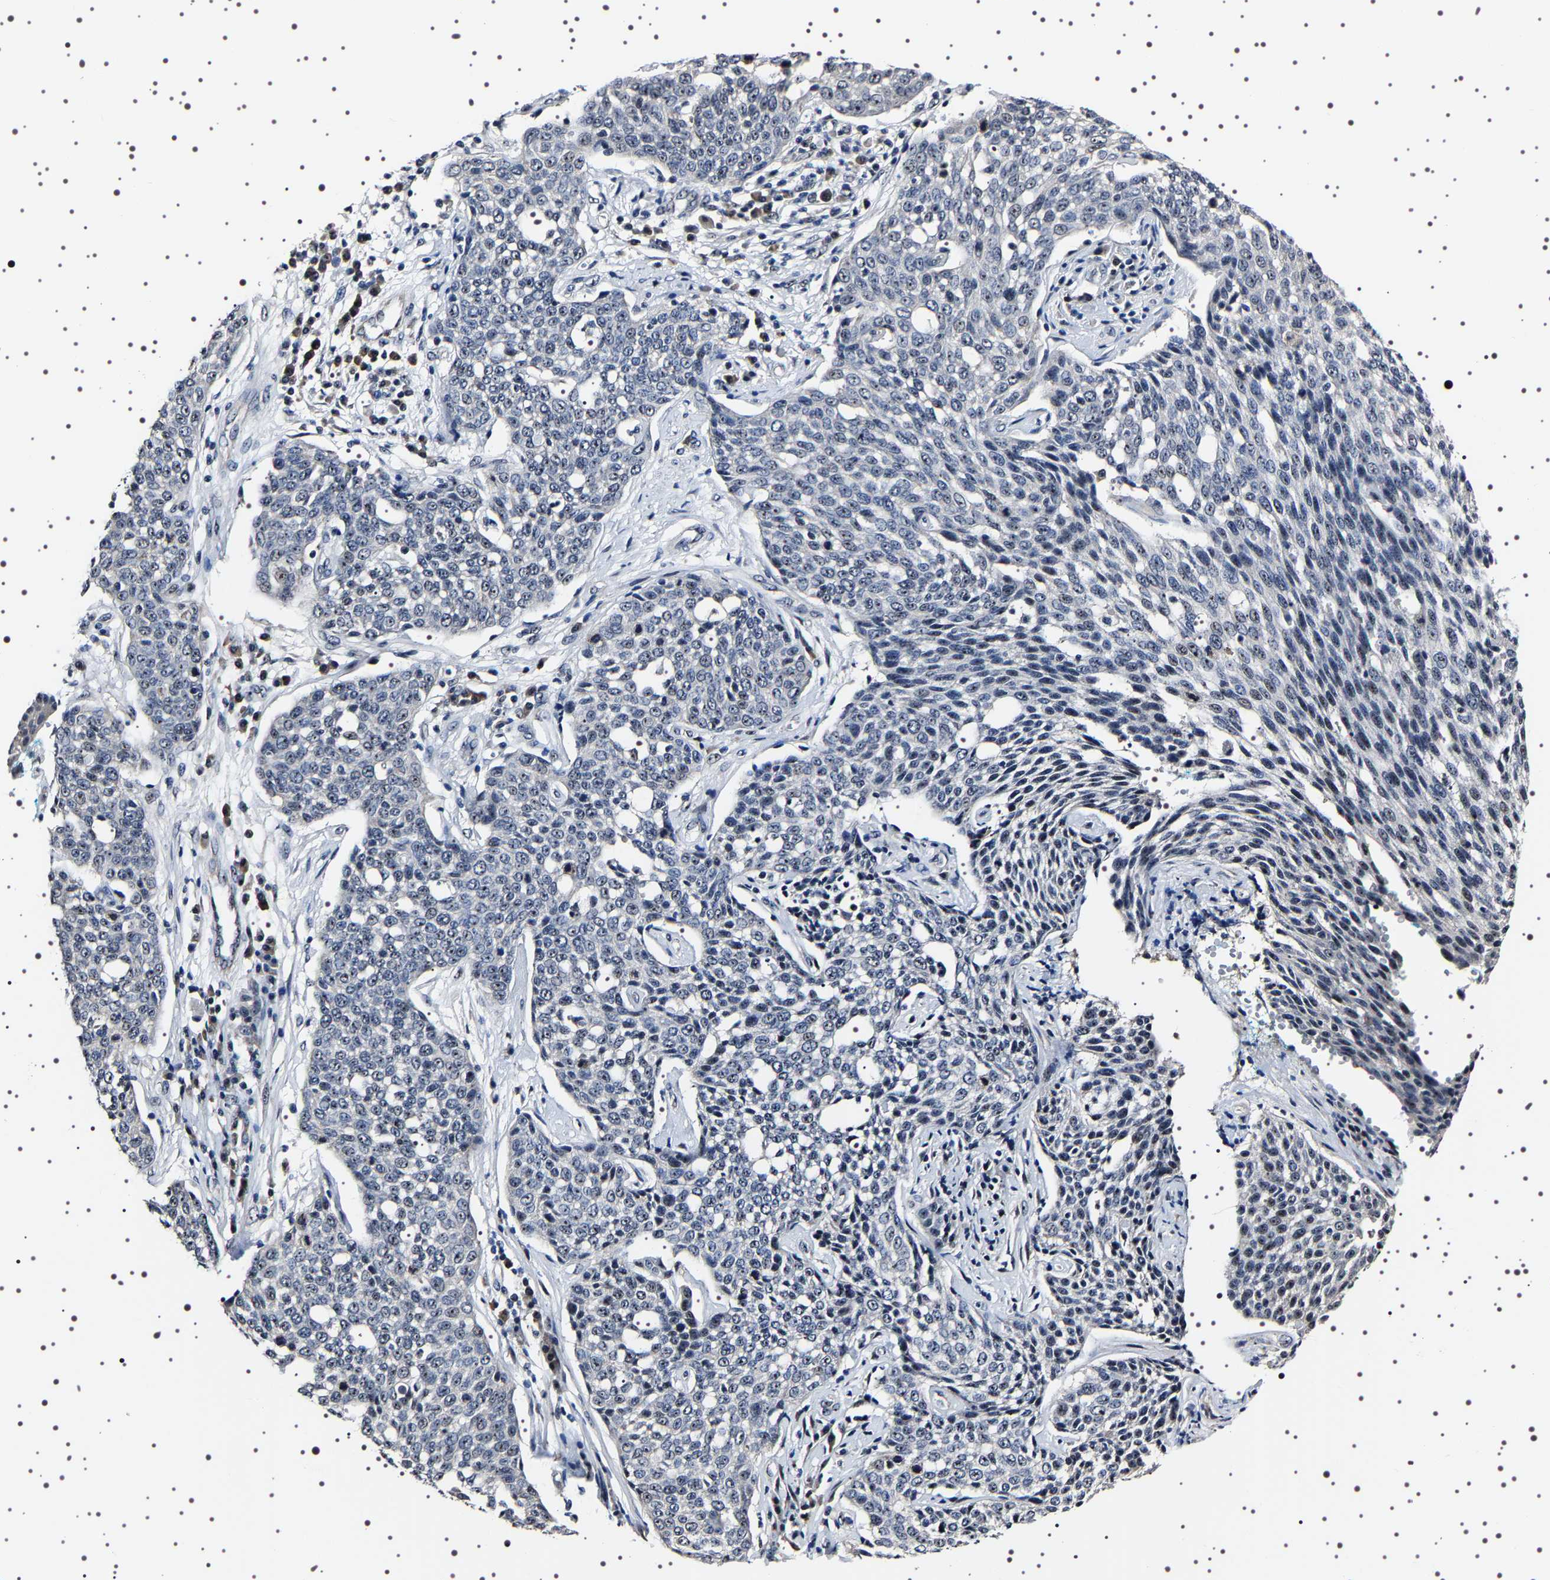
{"staining": {"intensity": "weak", "quantity": "25%-75%", "location": "nuclear"}, "tissue": "cervical cancer", "cell_type": "Tumor cells", "image_type": "cancer", "snomed": [{"axis": "morphology", "description": "Squamous cell carcinoma, NOS"}, {"axis": "topography", "description": "Cervix"}], "caption": "Tumor cells show low levels of weak nuclear positivity in approximately 25%-75% of cells in human squamous cell carcinoma (cervical).", "gene": "GNL3", "patient": {"sex": "female", "age": 34}}